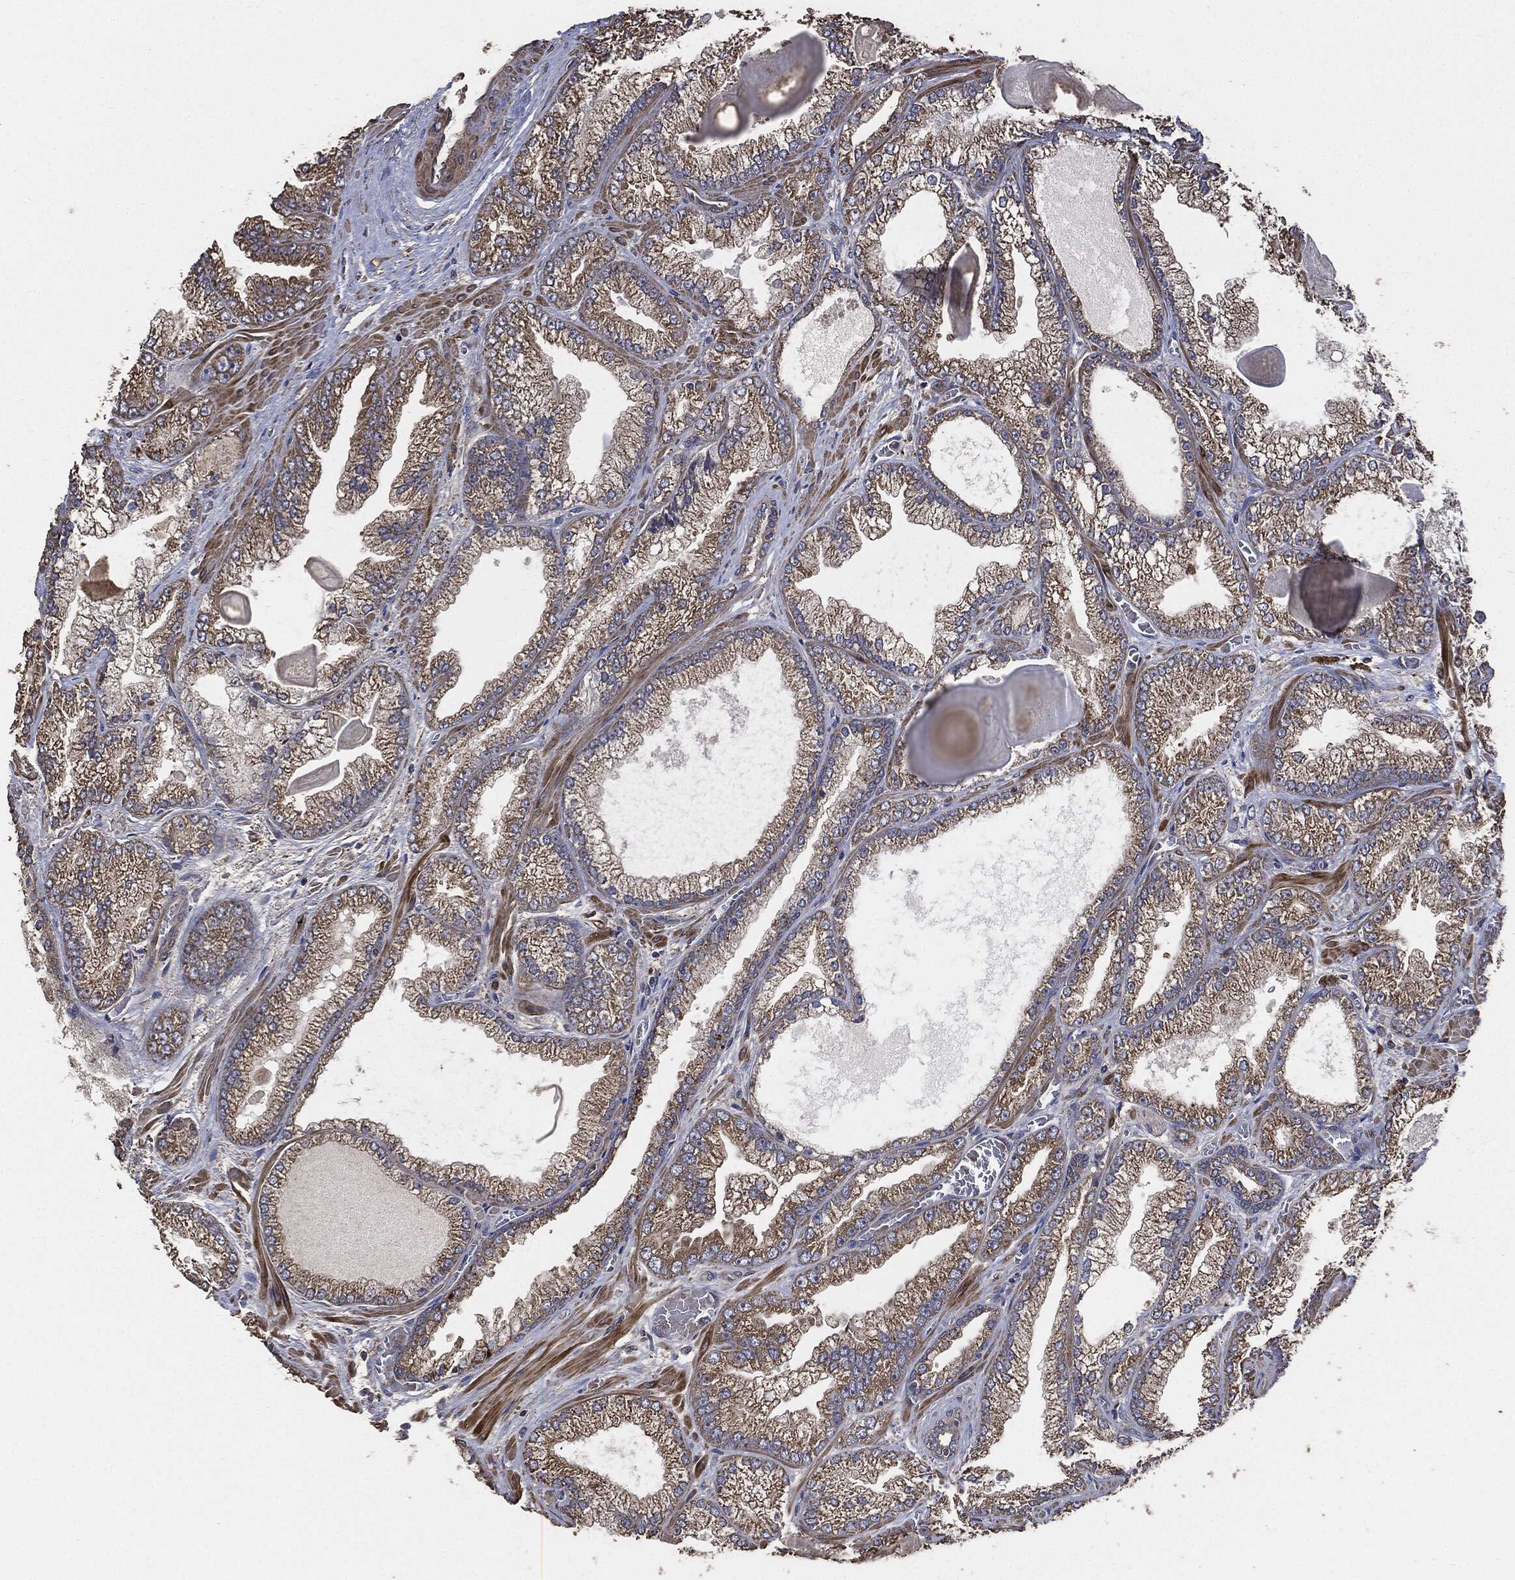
{"staining": {"intensity": "moderate", "quantity": "25%-75%", "location": "cytoplasmic/membranous"}, "tissue": "prostate cancer", "cell_type": "Tumor cells", "image_type": "cancer", "snomed": [{"axis": "morphology", "description": "Adenocarcinoma, Low grade"}, {"axis": "topography", "description": "Prostate"}], "caption": "Prostate low-grade adenocarcinoma stained with a protein marker reveals moderate staining in tumor cells.", "gene": "STK3", "patient": {"sex": "male", "age": 57}}